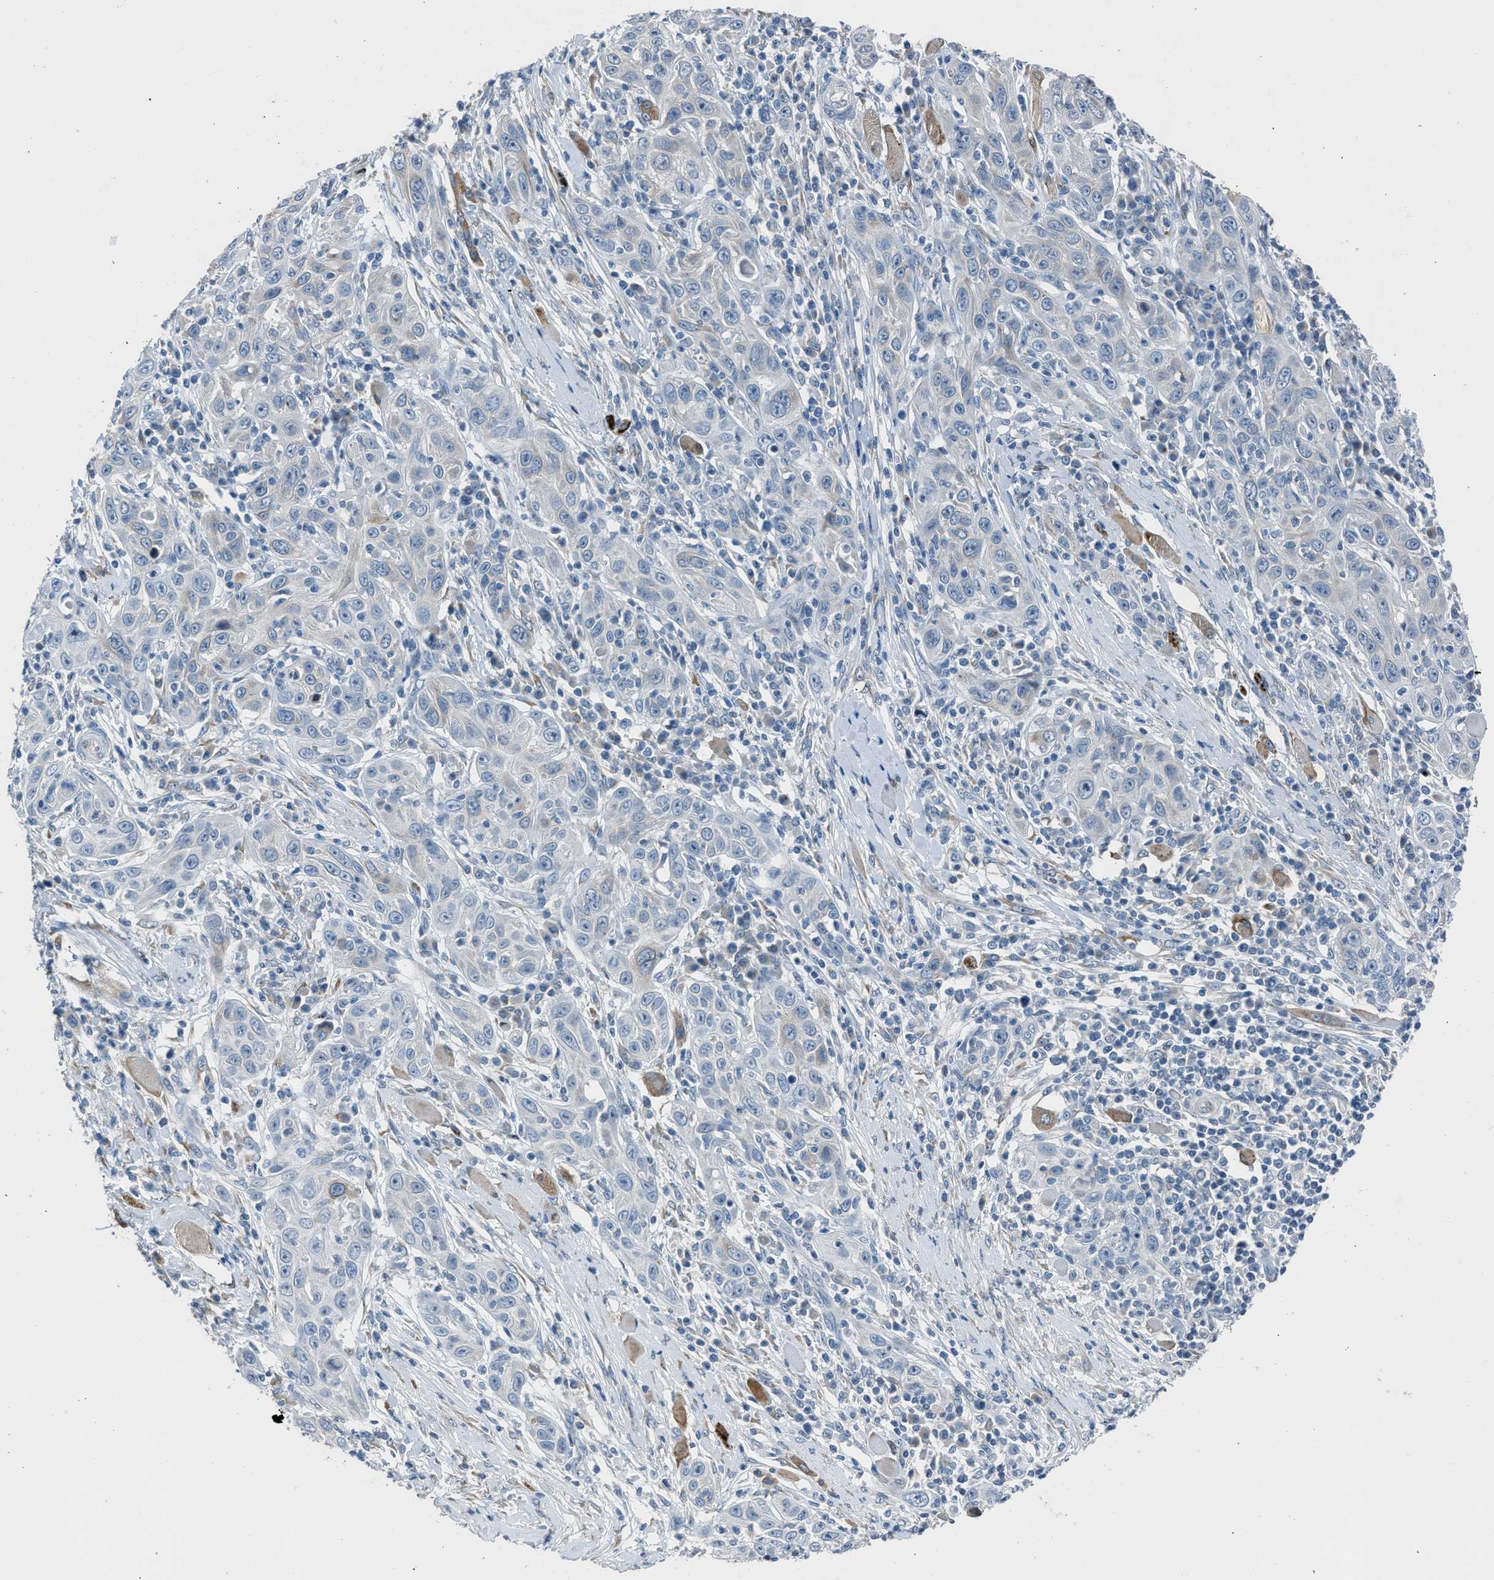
{"staining": {"intensity": "negative", "quantity": "none", "location": "none"}, "tissue": "skin cancer", "cell_type": "Tumor cells", "image_type": "cancer", "snomed": [{"axis": "morphology", "description": "Squamous cell carcinoma, NOS"}, {"axis": "topography", "description": "Skin"}], "caption": "Tumor cells are negative for protein expression in human skin cancer.", "gene": "RNF41", "patient": {"sex": "female", "age": 88}}